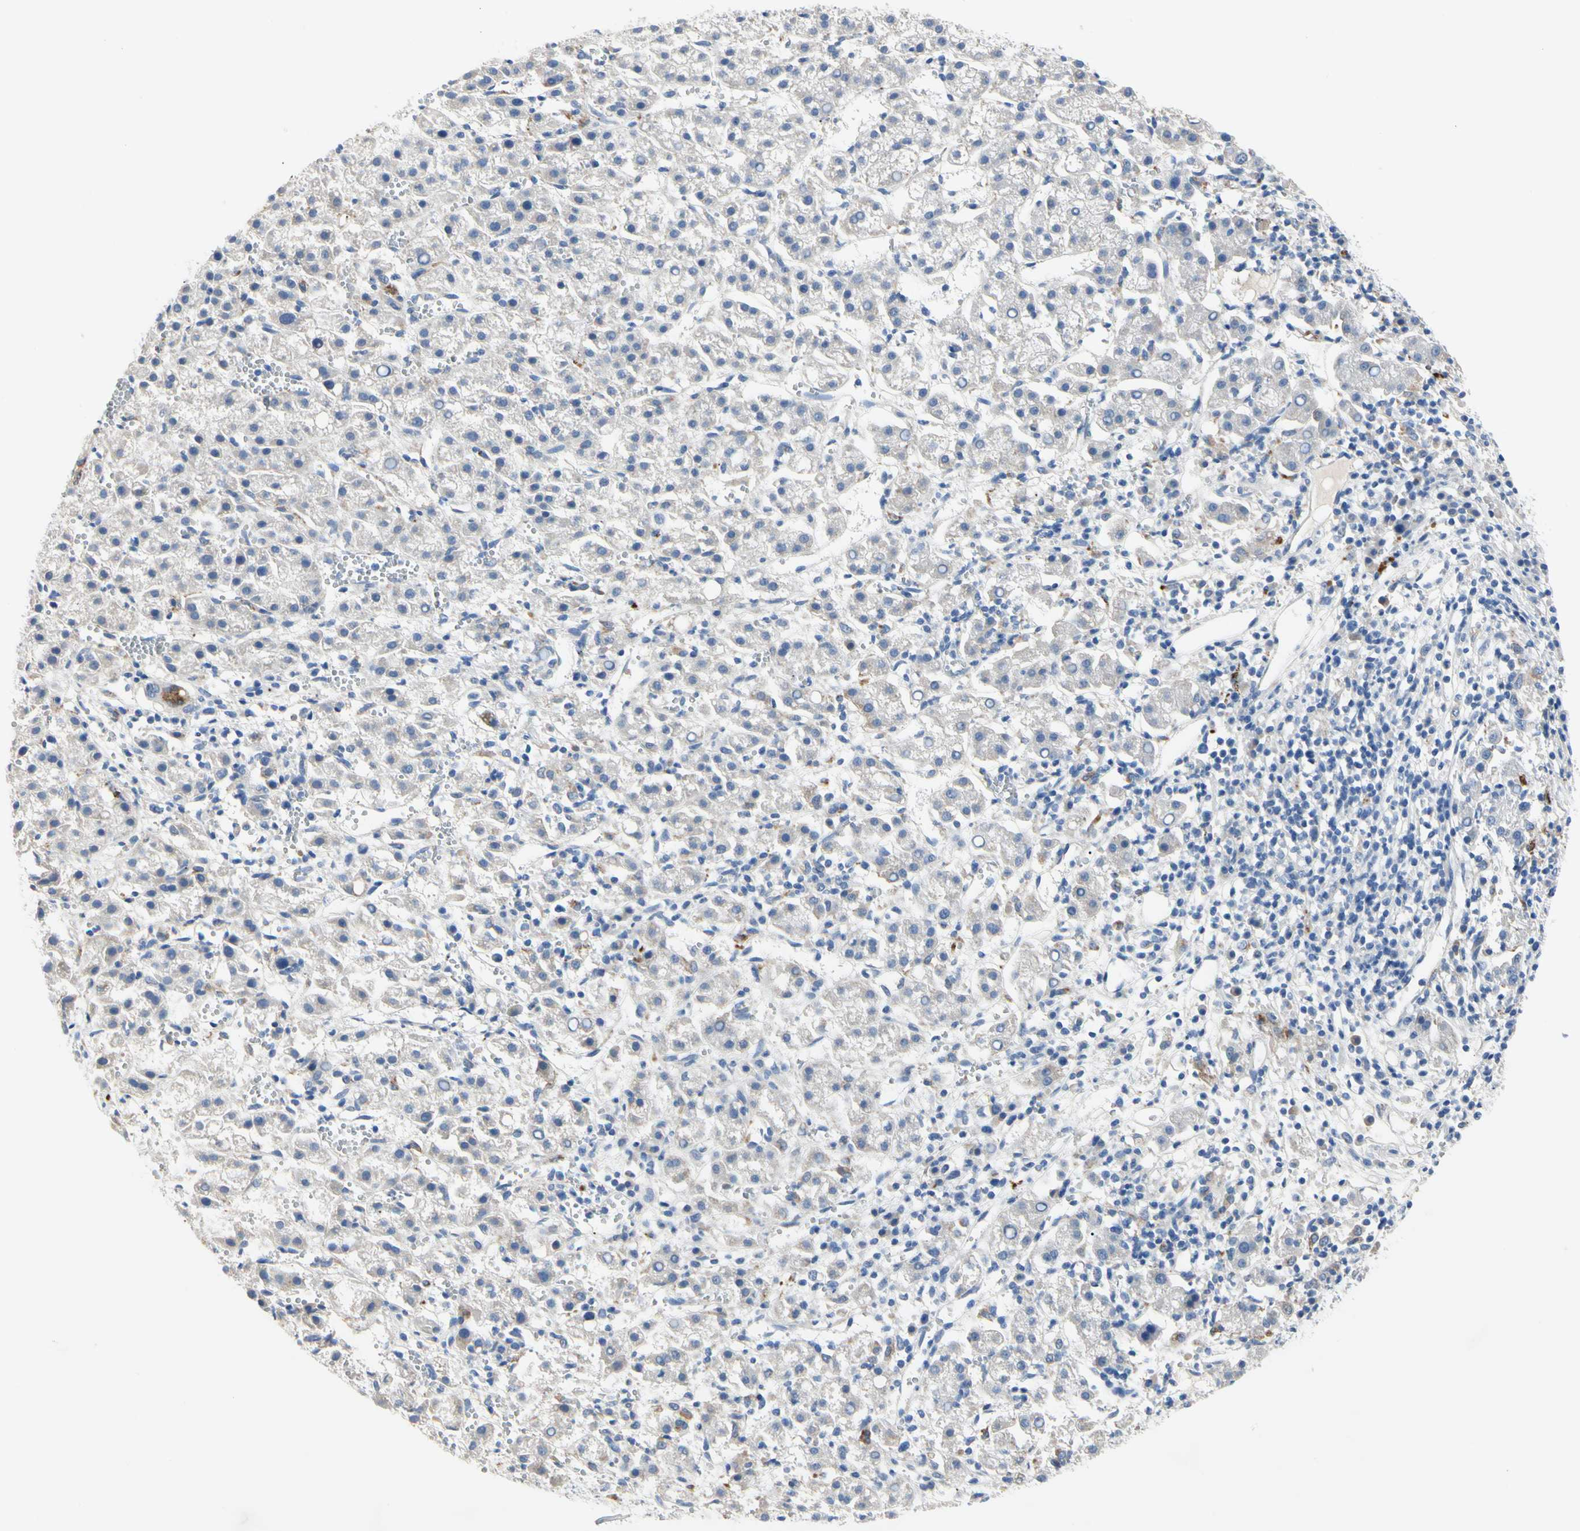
{"staining": {"intensity": "weak", "quantity": "<25%", "location": "cytoplasmic/membranous"}, "tissue": "liver cancer", "cell_type": "Tumor cells", "image_type": "cancer", "snomed": [{"axis": "morphology", "description": "Carcinoma, Hepatocellular, NOS"}, {"axis": "topography", "description": "Liver"}], "caption": "A high-resolution histopathology image shows IHC staining of liver hepatocellular carcinoma, which exhibits no significant positivity in tumor cells.", "gene": "RETSAT", "patient": {"sex": "female", "age": 58}}